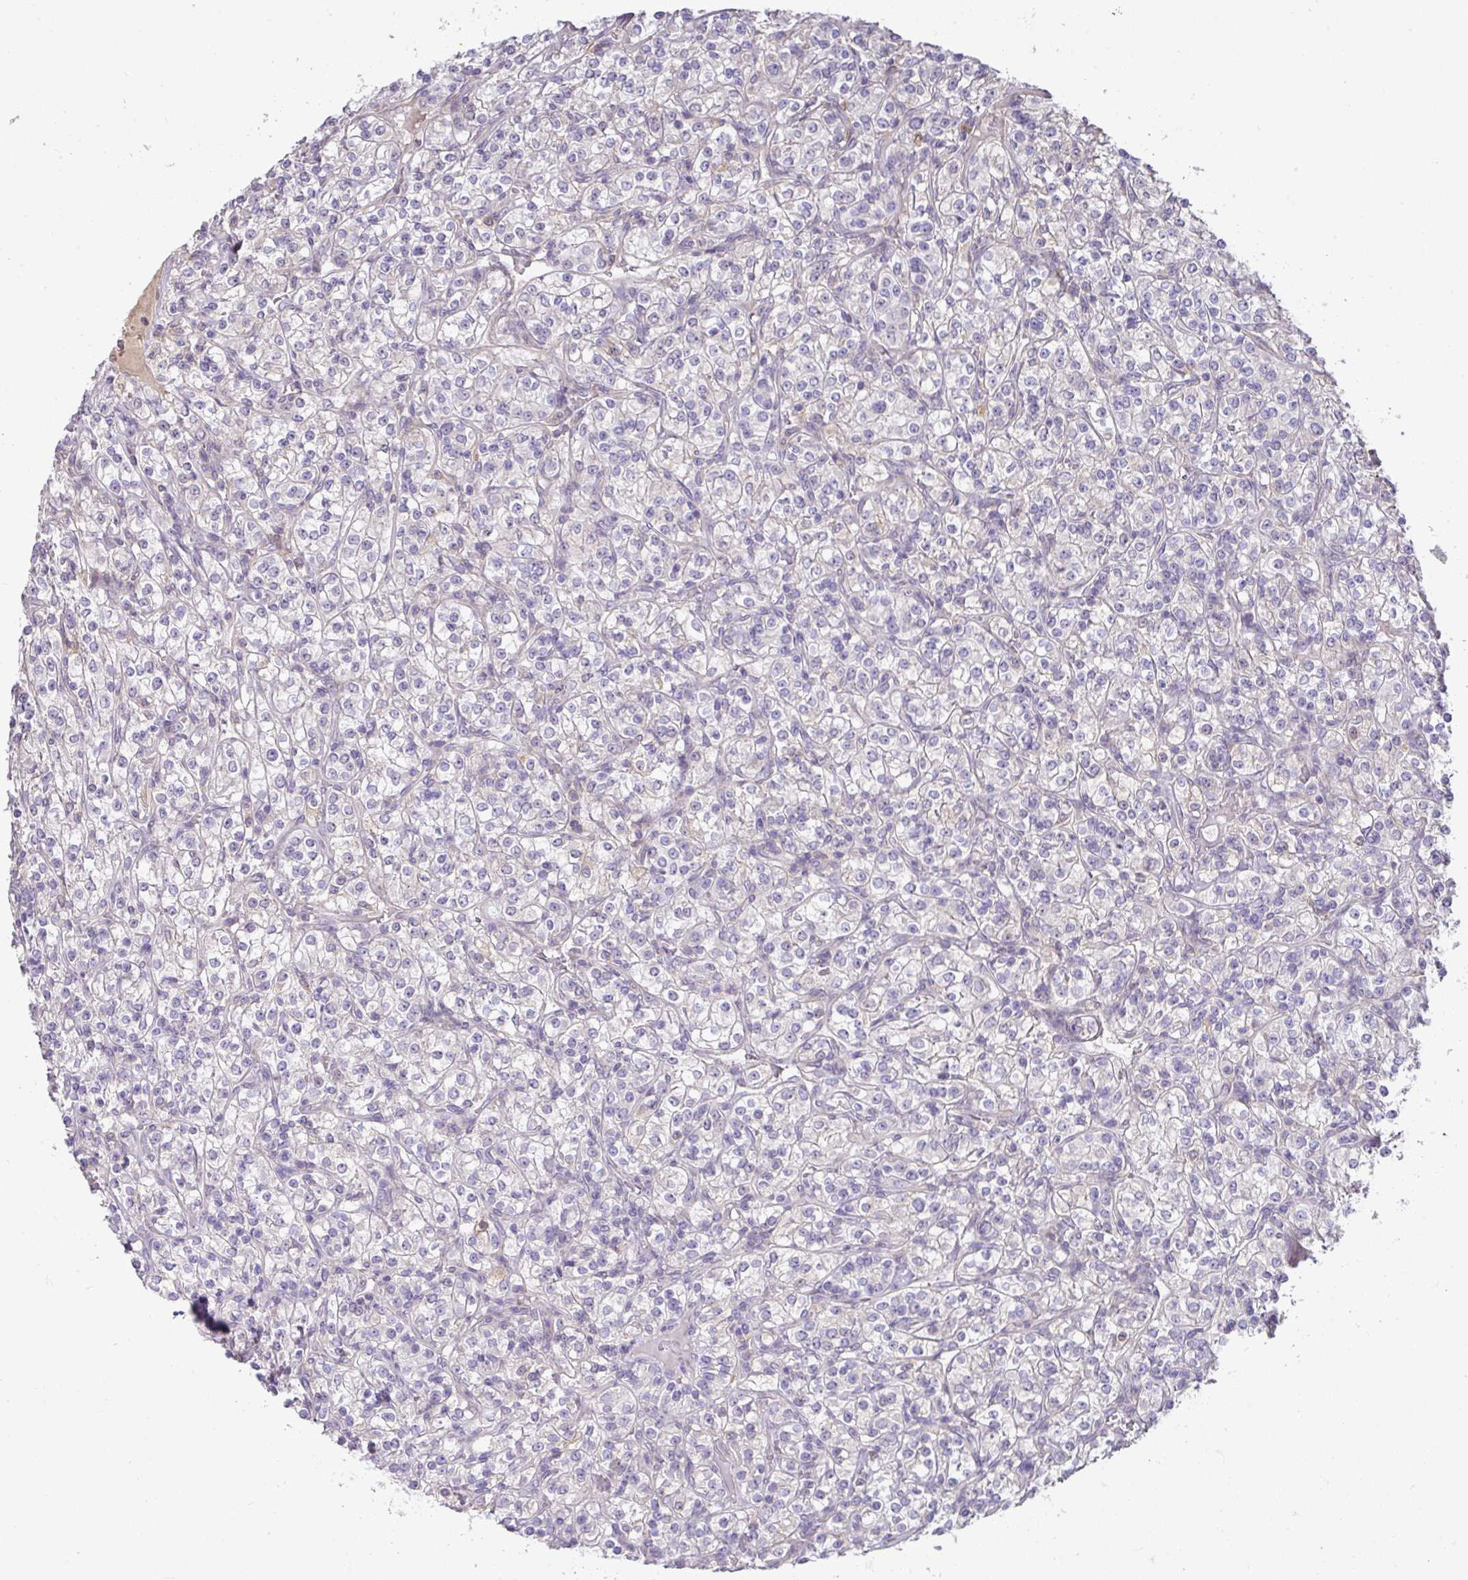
{"staining": {"intensity": "negative", "quantity": "none", "location": "none"}, "tissue": "renal cancer", "cell_type": "Tumor cells", "image_type": "cancer", "snomed": [{"axis": "morphology", "description": "Adenocarcinoma, NOS"}, {"axis": "topography", "description": "Kidney"}], "caption": "High power microscopy micrograph of an IHC micrograph of adenocarcinoma (renal), revealing no significant expression in tumor cells.", "gene": "GCNT7", "patient": {"sex": "male", "age": 77}}